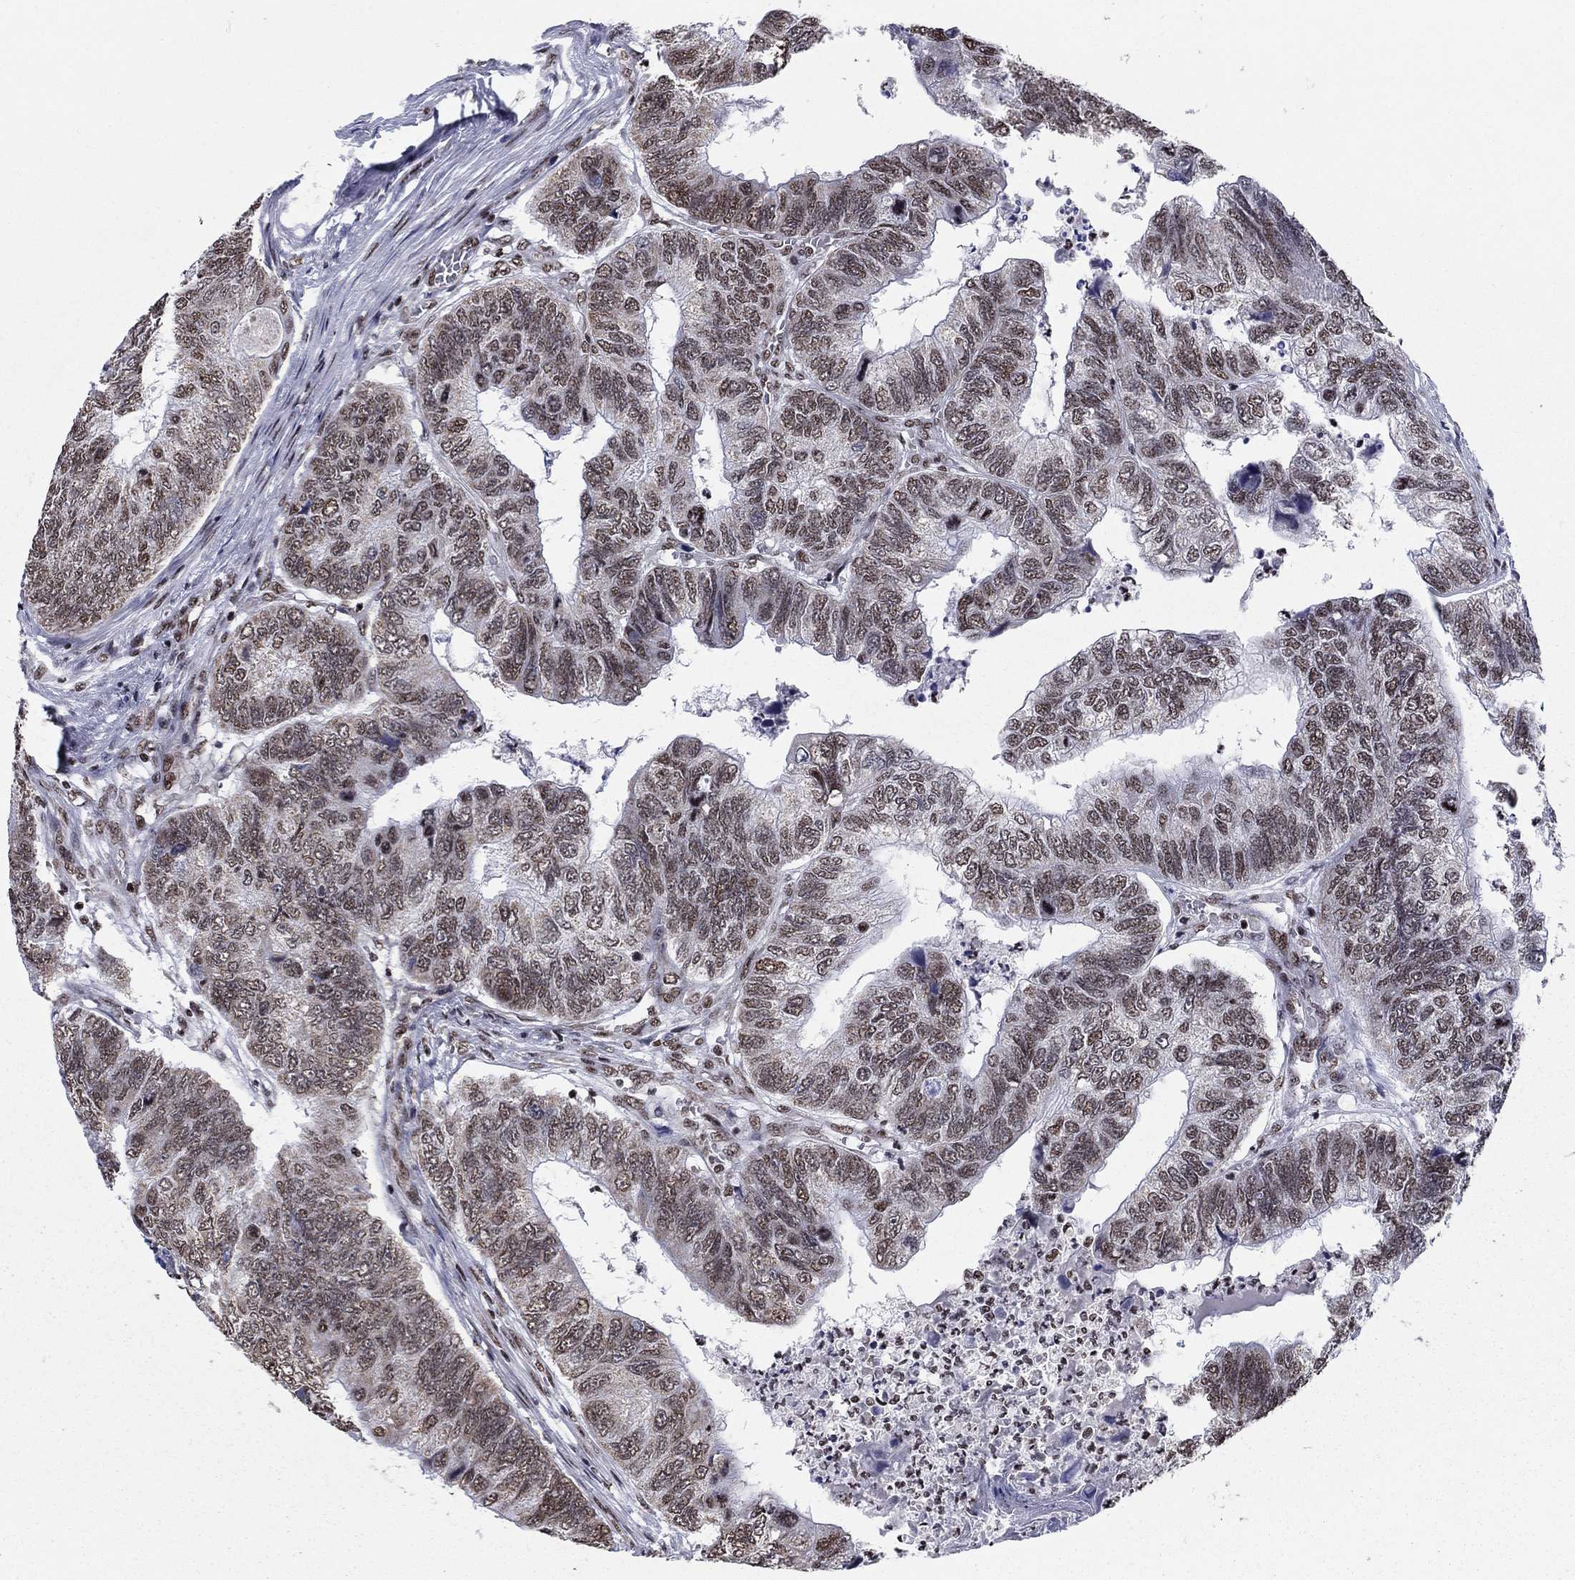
{"staining": {"intensity": "weak", "quantity": ">75%", "location": "cytoplasmic/membranous,nuclear"}, "tissue": "colorectal cancer", "cell_type": "Tumor cells", "image_type": "cancer", "snomed": [{"axis": "morphology", "description": "Adenocarcinoma, NOS"}, {"axis": "topography", "description": "Colon"}], "caption": "Protein staining of colorectal cancer (adenocarcinoma) tissue exhibits weak cytoplasmic/membranous and nuclear positivity in about >75% of tumor cells. Nuclei are stained in blue.", "gene": "N4BP2", "patient": {"sex": "female", "age": 67}}